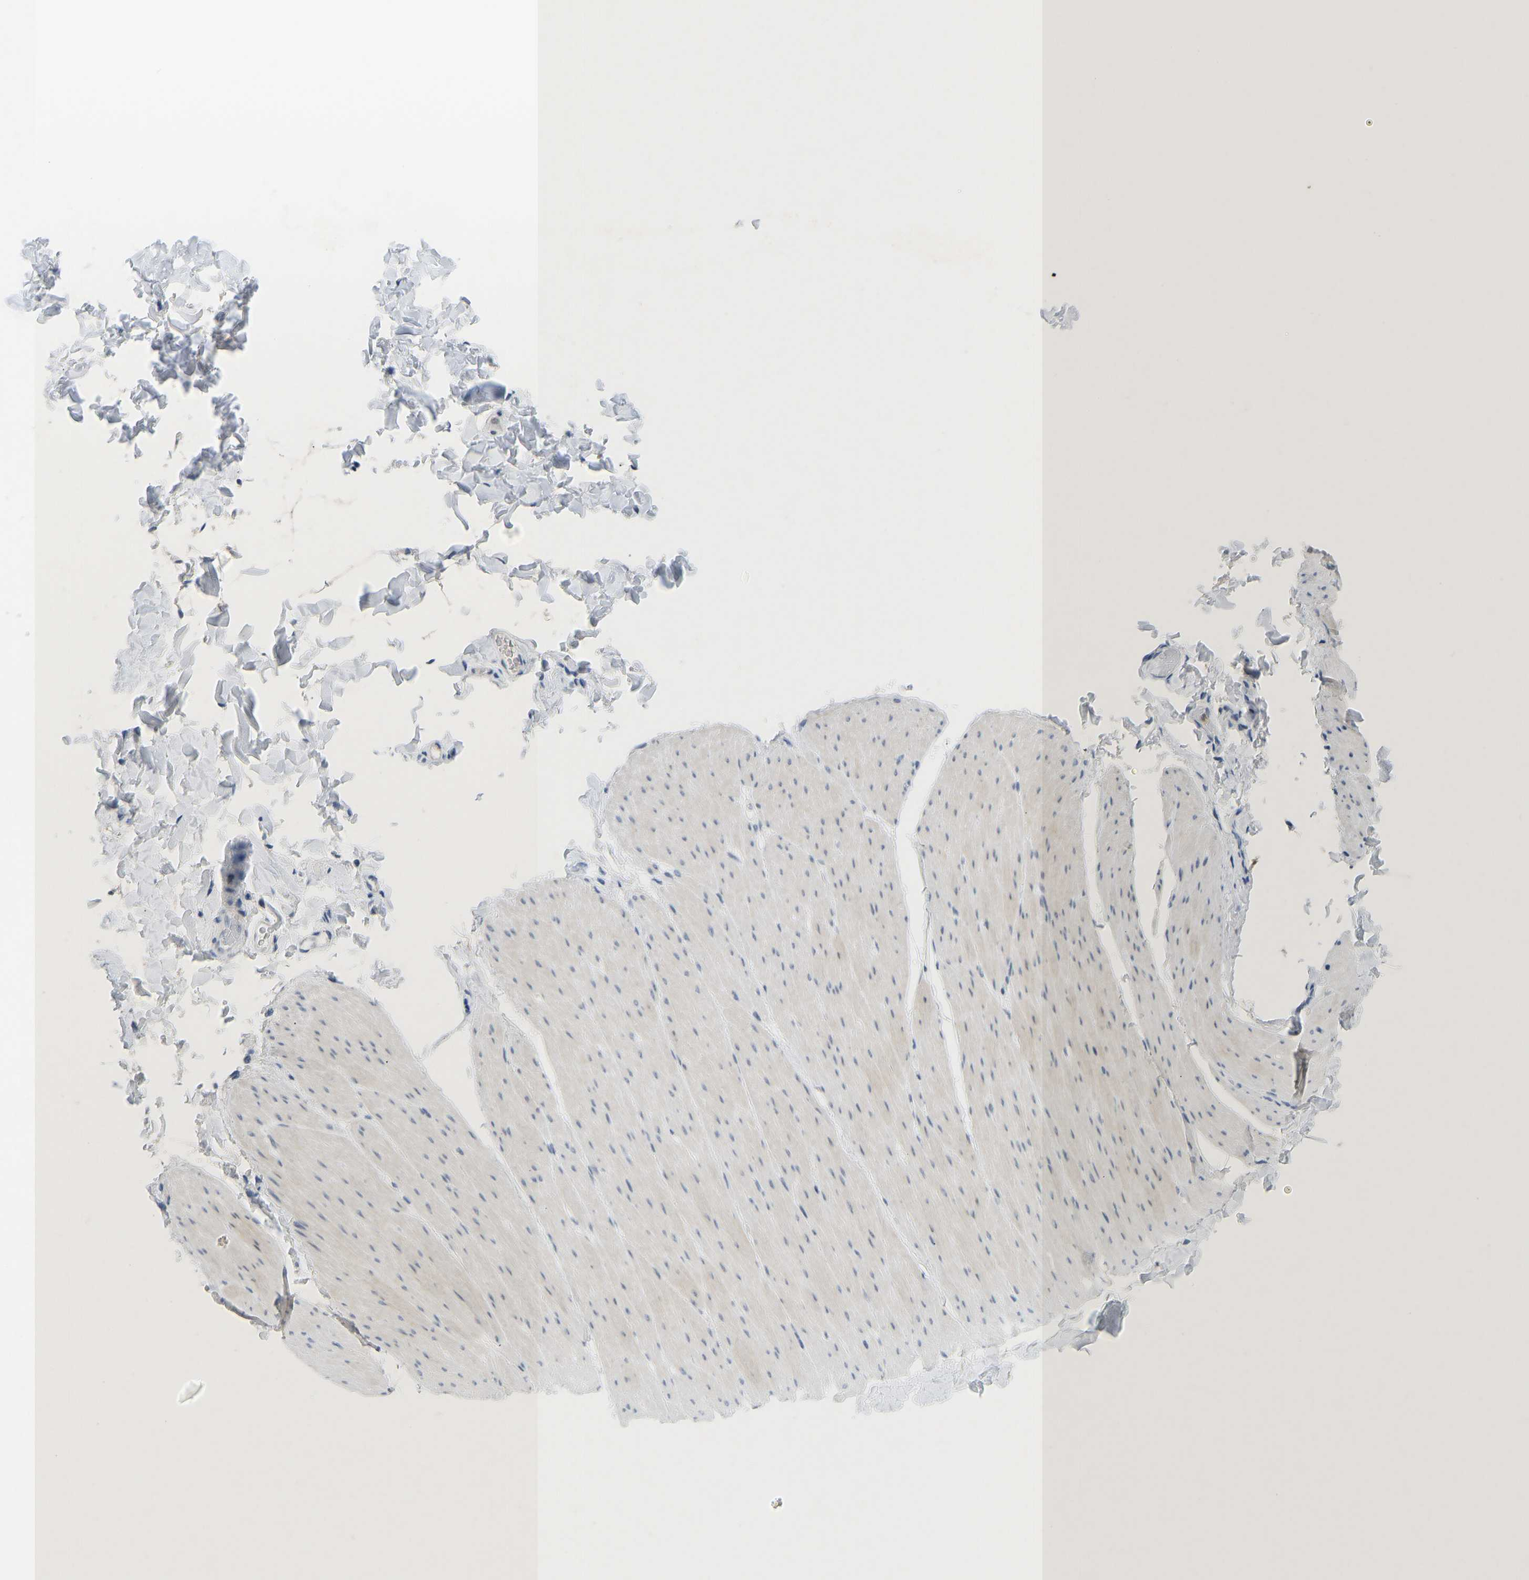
{"staining": {"intensity": "negative", "quantity": "none", "location": "none"}, "tissue": "smooth muscle", "cell_type": "Smooth muscle cells", "image_type": "normal", "snomed": [{"axis": "morphology", "description": "Normal tissue, NOS"}, {"axis": "topography", "description": "Smooth muscle"}, {"axis": "topography", "description": "Colon"}], "caption": "Protein analysis of normal smooth muscle reveals no significant positivity in smooth muscle cells. (Immunohistochemistry (ihc), brightfield microscopy, high magnification).", "gene": "TXNDC2", "patient": {"sex": "male", "age": 67}}